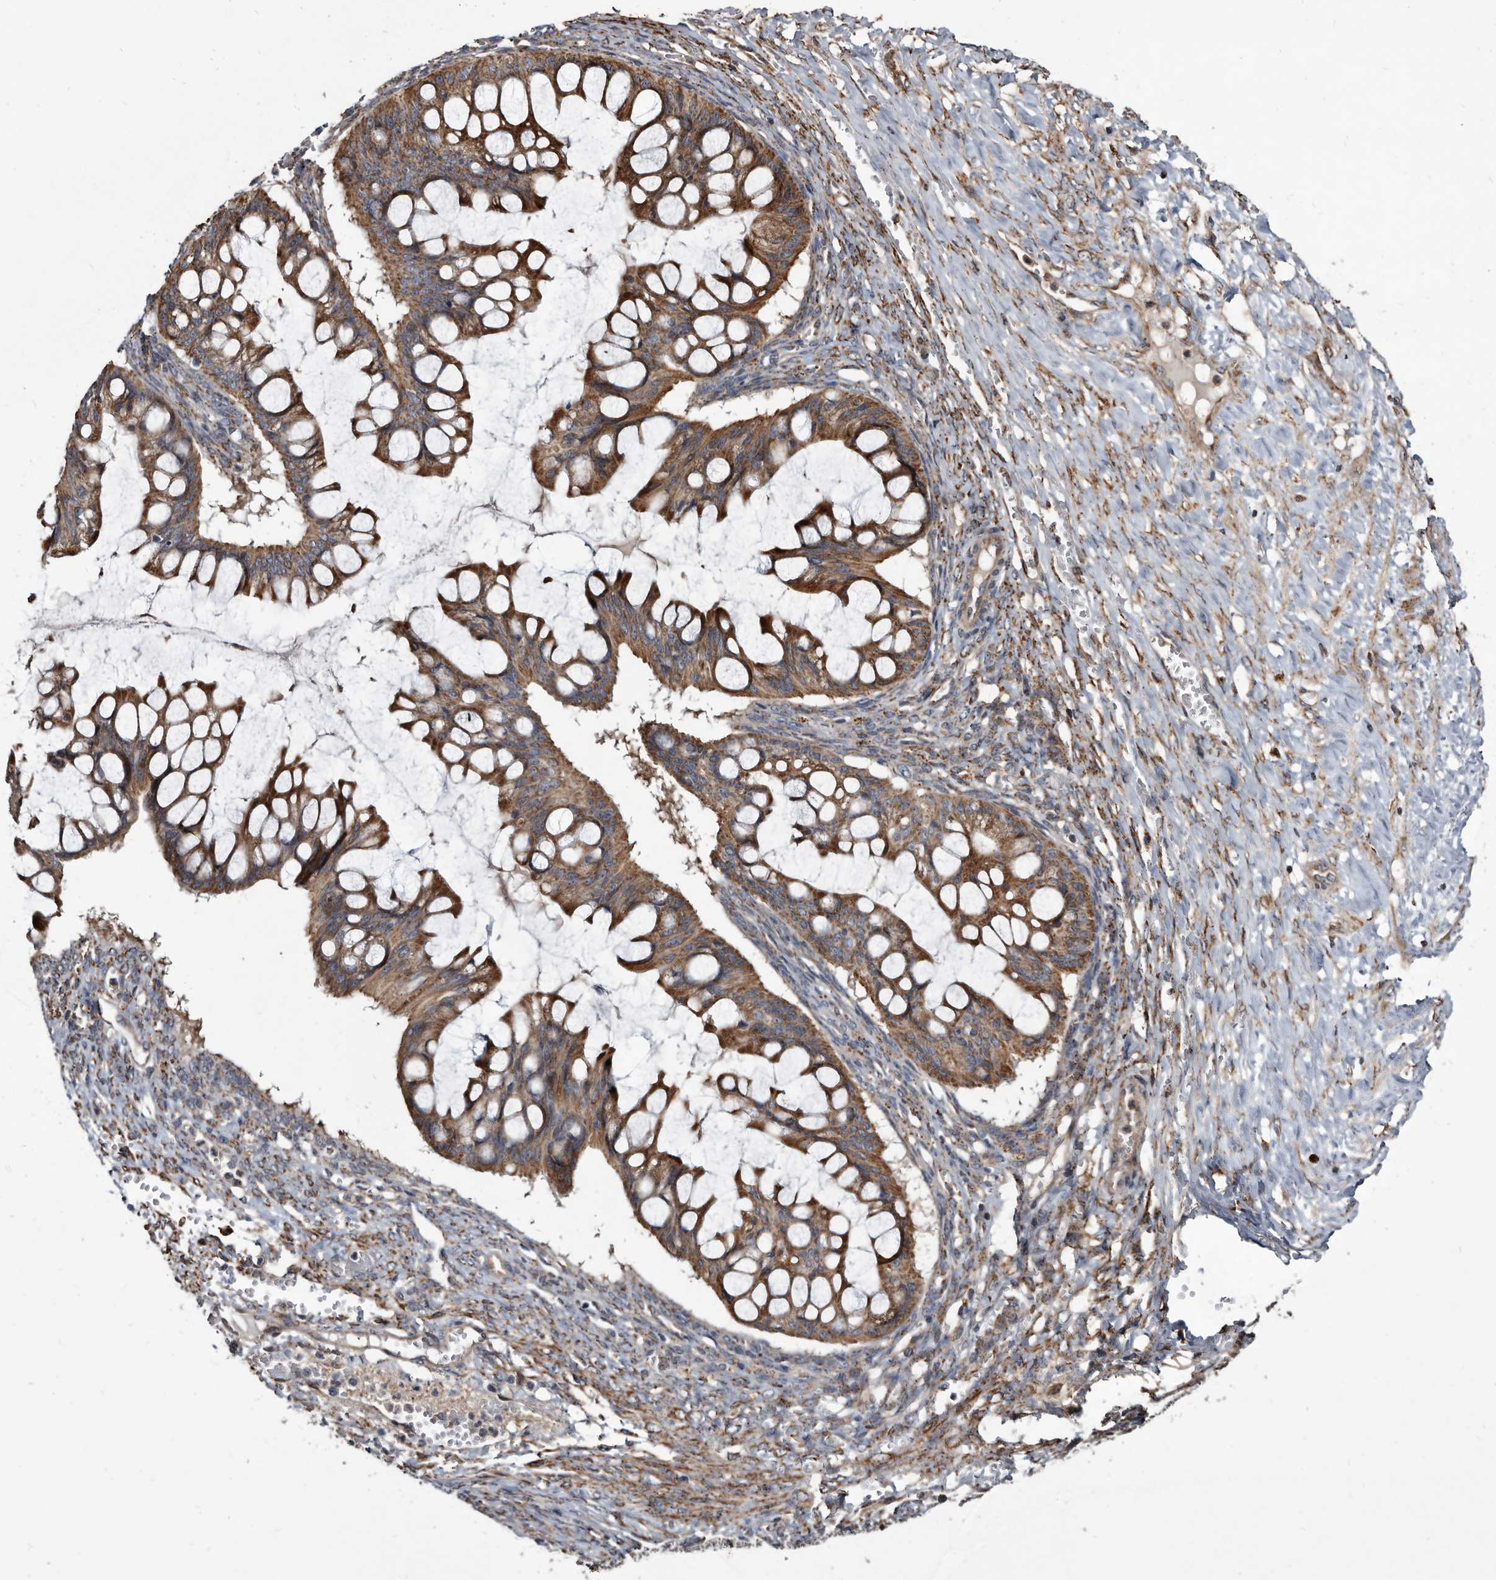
{"staining": {"intensity": "moderate", "quantity": ">75%", "location": "cytoplasmic/membranous"}, "tissue": "ovarian cancer", "cell_type": "Tumor cells", "image_type": "cancer", "snomed": [{"axis": "morphology", "description": "Cystadenocarcinoma, mucinous, NOS"}, {"axis": "topography", "description": "Ovary"}], "caption": "Human ovarian mucinous cystadenocarcinoma stained with a protein marker demonstrates moderate staining in tumor cells.", "gene": "CTSA", "patient": {"sex": "female", "age": 73}}